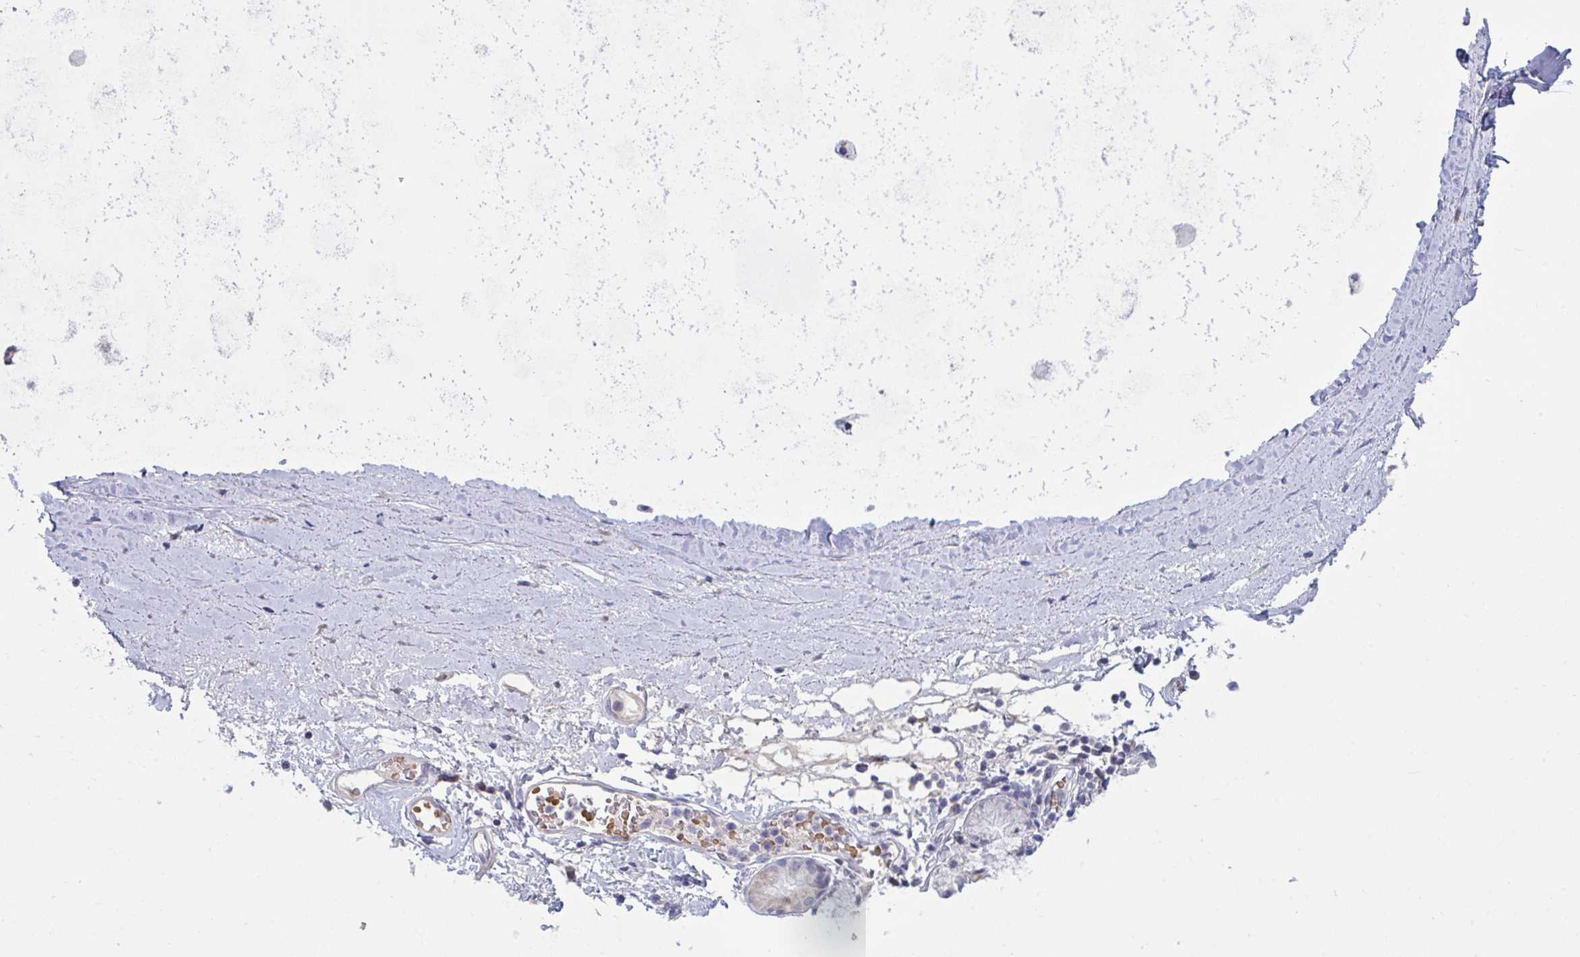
{"staining": {"intensity": "negative", "quantity": "none", "location": "none"}, "tissue": "adipose tissue", "cell_type": "Adipocytes", "image_type": "normal", "snomed": [{"axis": "morphology", "description": "Normal tissue, NOS"}, {"axis": "morphology", "description": "Degeneration, NOS"}, {"axis": "topography", "description": "Cartilage tissue"}, {"axis": "topography", "description": "Lung"}], "caption": "Benign adipose tissue was stained to show a protein in brown. There is no significant expression in adipocytes. (DAB IHC visualized using brightfield microscopy, high magnification).", "gene": "VWC2", "patient": {"sex": "female", "age": 61}}